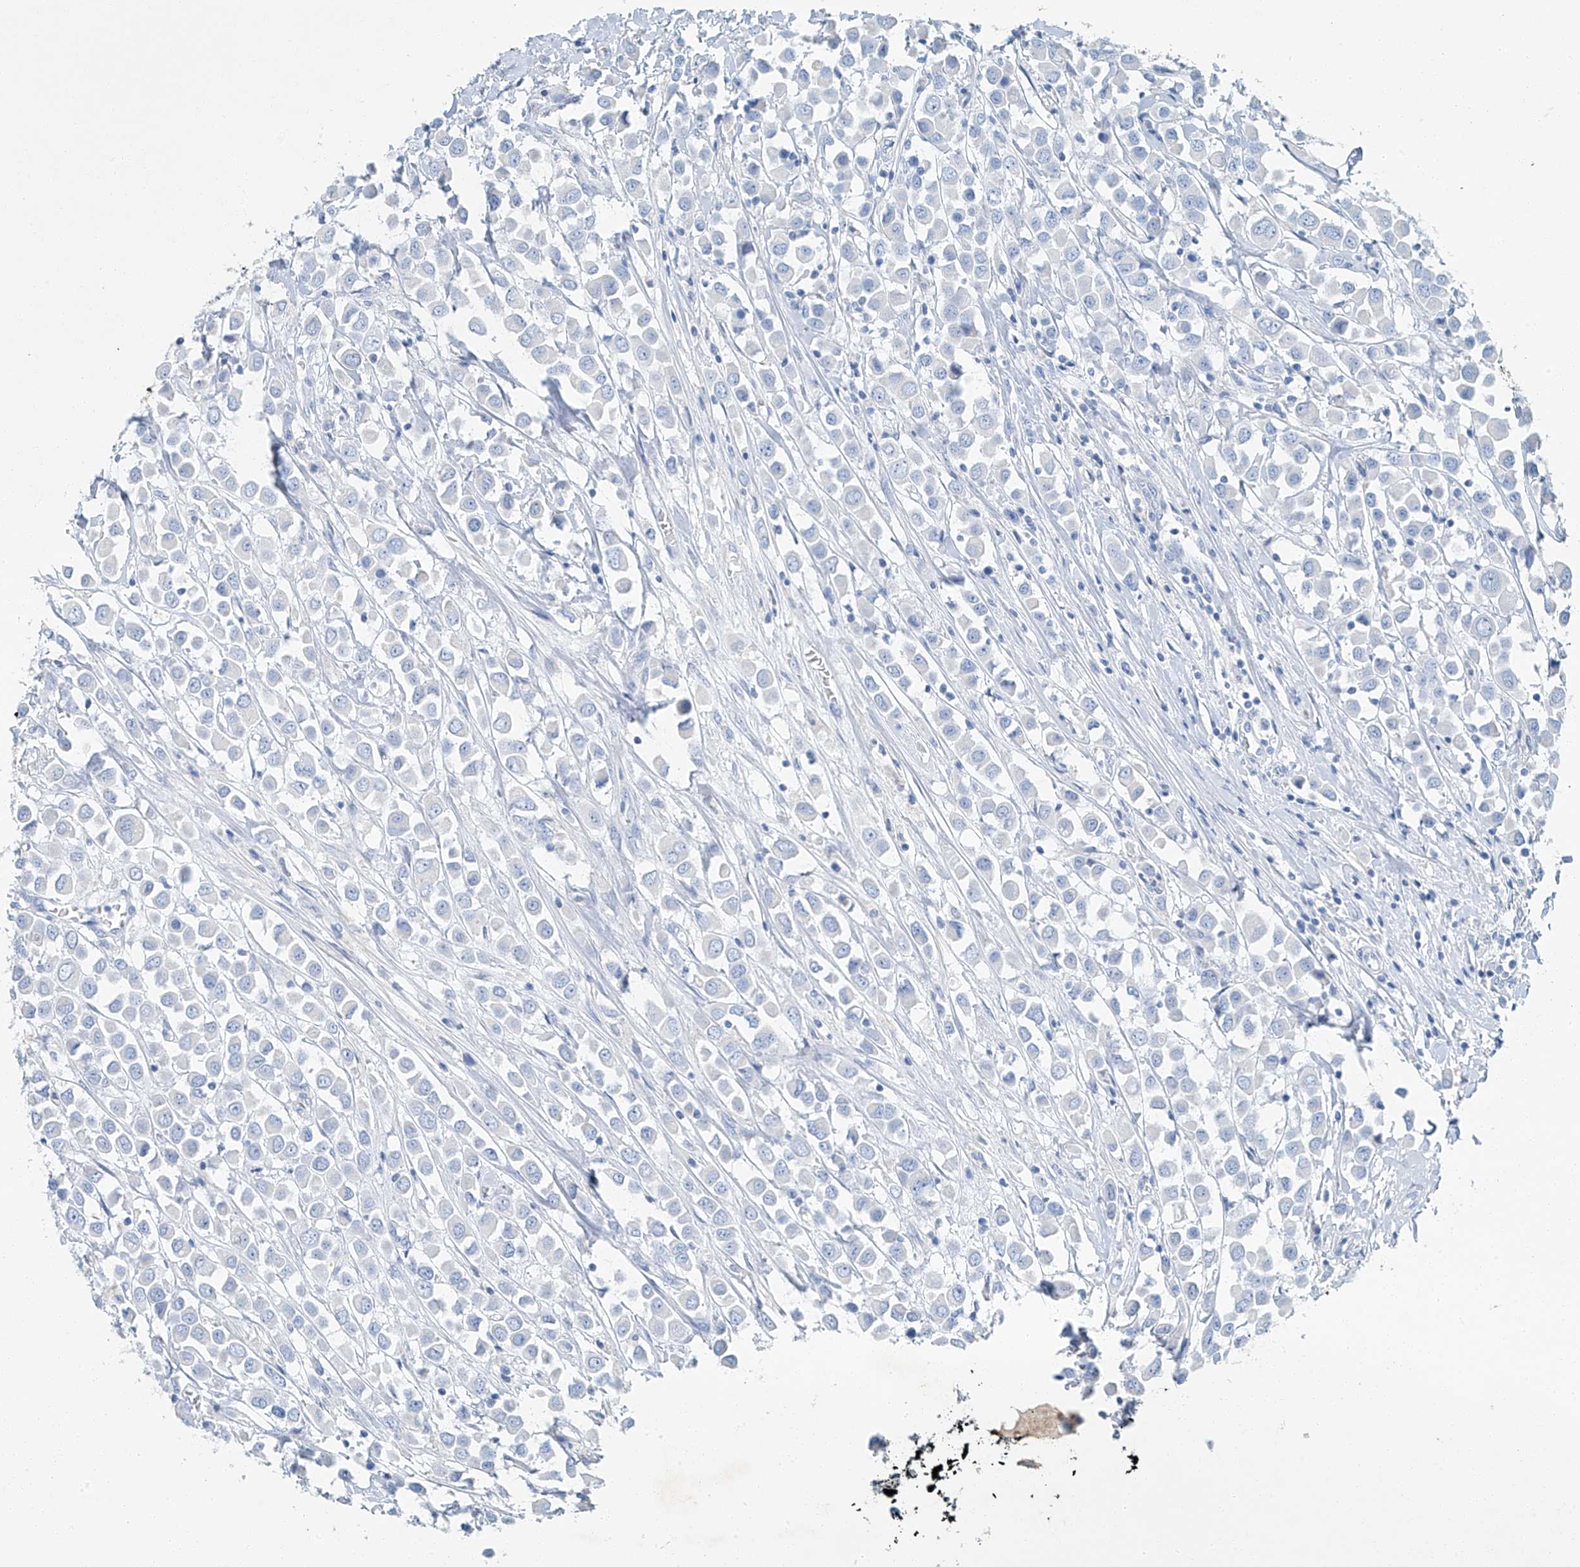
{"staining": {"intensity": "negative", "quantity": "none", "location": "none"}, "tissue": "breast cancer", "cell_type": "Tumor cells", "image_type": "cancer", "snomed": [{"axis": "morphology", "description": "Duct carcinoma"}, {"axis": "topography", "description": "Breast"}], "caption": "A high-resolution micrograph shows immunohistochemistry (IHC) staining of breast intraductal carcinoma, which shows no significant expression in tumor cells.", "gene": "C1orf87", "patient": {"sex": "female", "age": 61}}